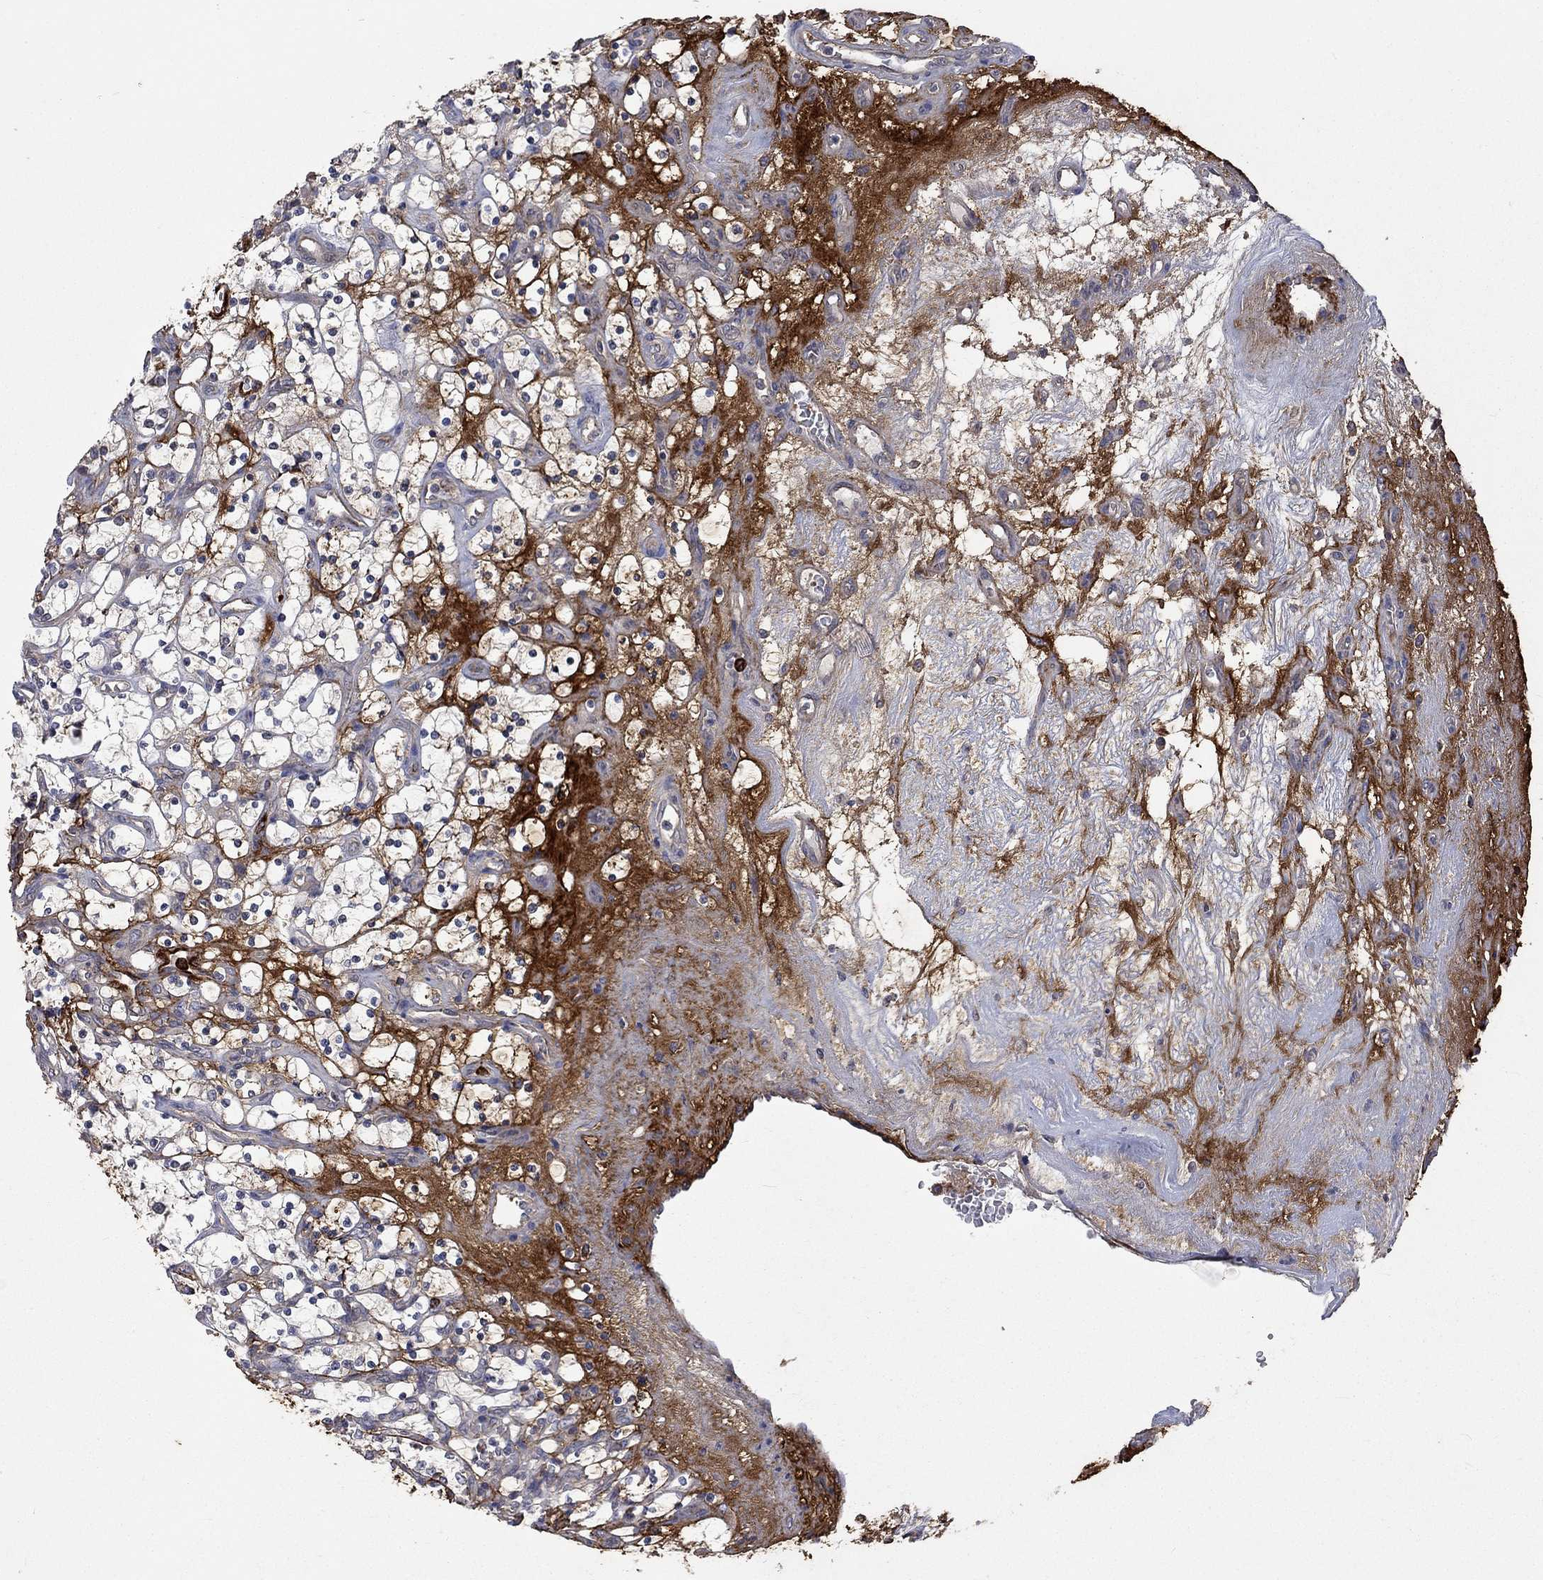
{"staining": {"intensity": "strong", "quantity": "25%-75%", "location": "cytoplasmic/membranous"}, "tissue": "renal cancer", "cell_type": "Tumor cells", "image_type": "cancer", "snomed": [{"axis": "morphology", "description": "Adenocarcinoma, NOS"}, {"axis": "topography", "description": "Kidney"}], "caption": "The image shows immunohistochemical staining of renal cancer. There is strong cytoplasmic/membranous expression is identified in approximately 25%-75% of tumor cells.", "gene": "VCAN", "patient": {"sex": "female", "age": 69}}